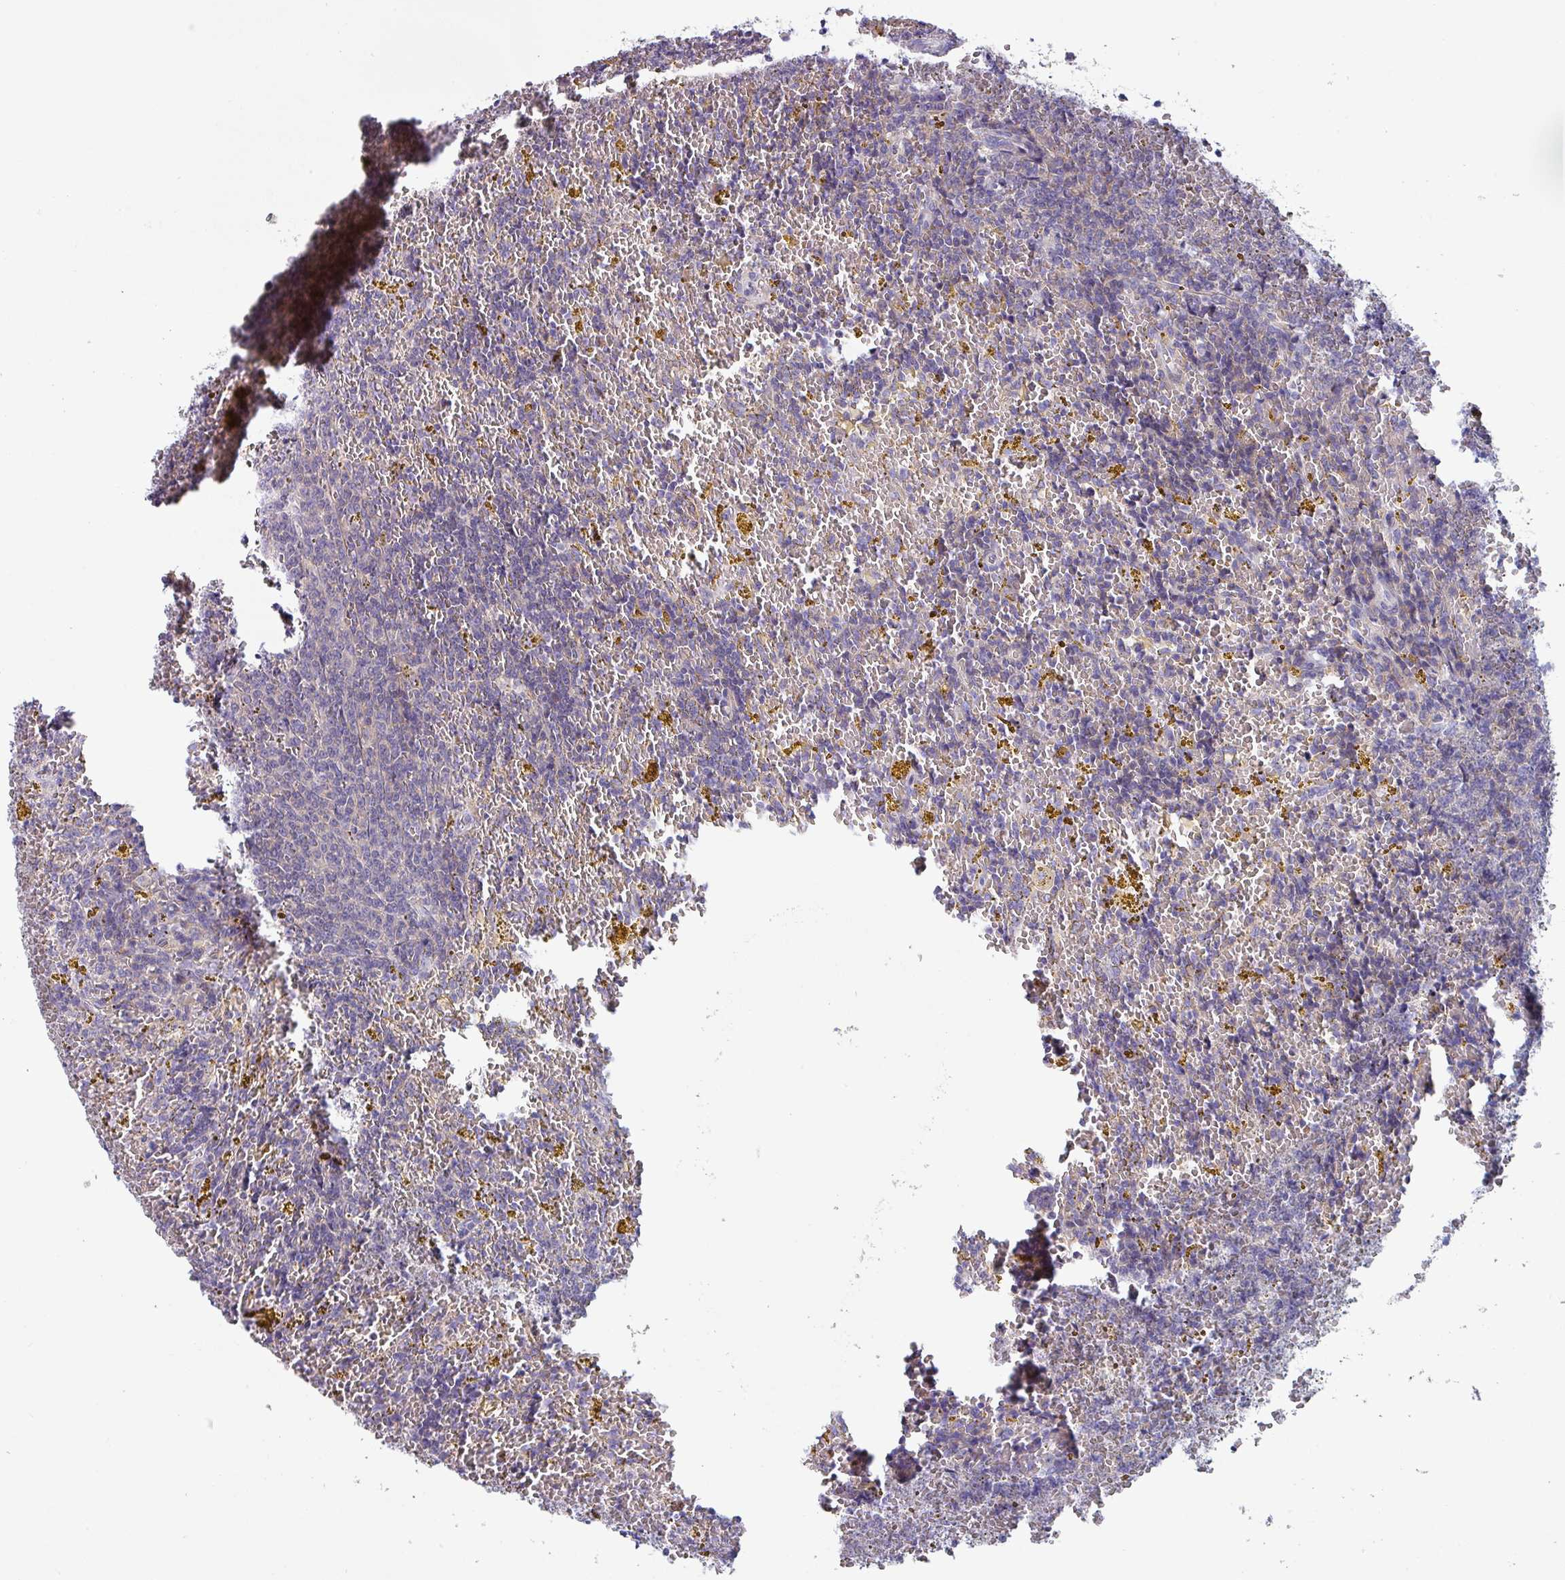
{"staining": {"intensity": "negative", "quantity": "none", "location": "none"}, "tissue": "lymphoma", "cell_type": "Tumor cells", "image_type": "cancer", "snomed": [{"axis": "morphology", "description": "Malignant lymphoma, non-Hodgkin's type, Low grade"}, {"axis": "topography", "description": "Spleen"}, {"axis": "topography", "description": "Lymph node"}], "caption": "Lymphoma stained for a protein using immunohistochemistry (IHC) demonstrates no positivity tumor cells.", "gene": "TMEM132A", "patient": {"sex": "female", "age": 66}}